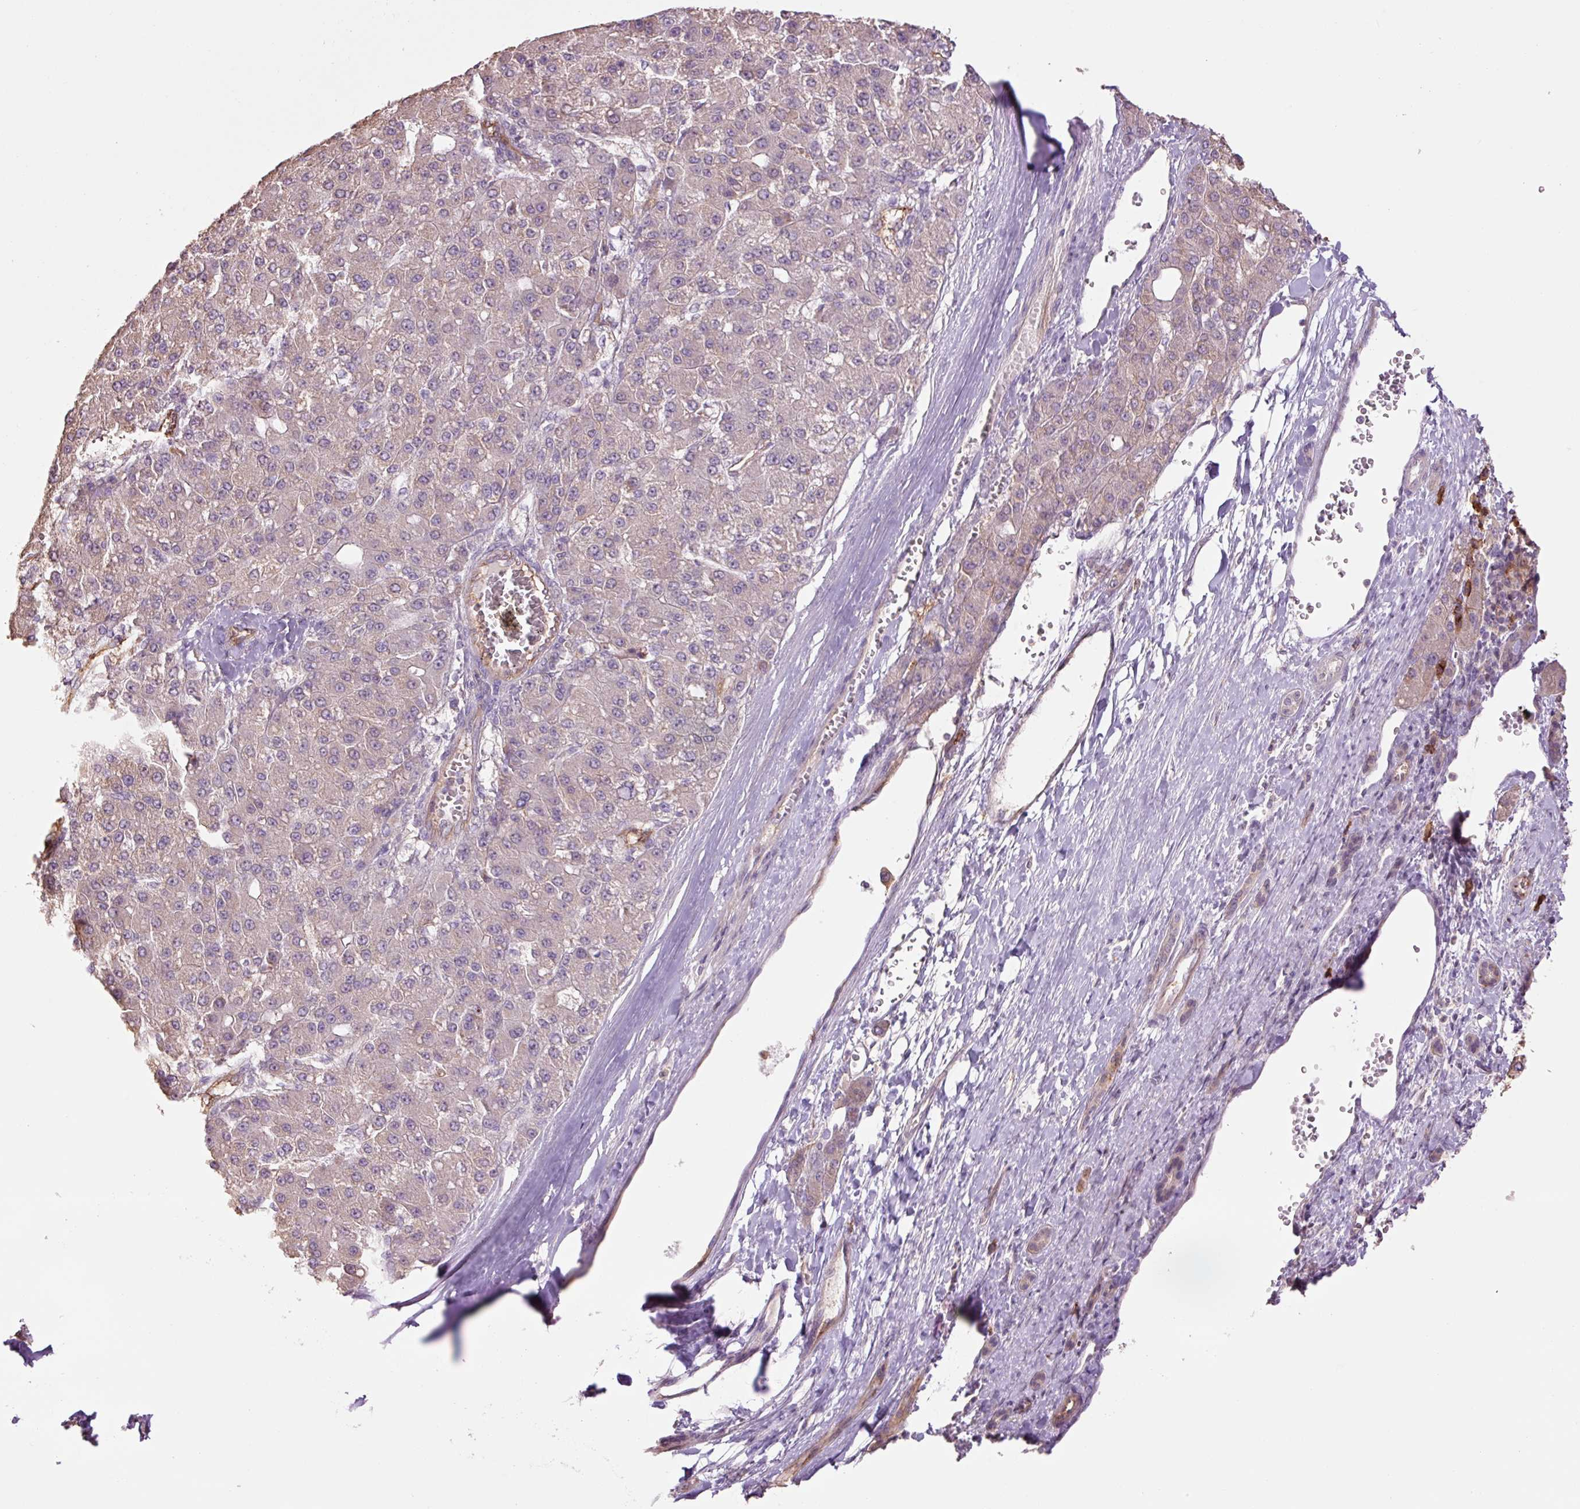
{"staining": {"intensity": "moderate", "quantity": "<25%", "location": "cytoplasmic/membranous"}, "tissue": "liver cancer", "cell_type": "Tumor cells", "image_type": "cancer", "snomed": [{"axis": "morphology", "description": "Carcinoma, Hepatocellular, NOS"}, {"axis": "topography", "description": "Liver"}], "caption": "Protein analysis of liver hepatocellular carcinoma tissue demonstrates moderate cytoplasmic/membranous expression in about <25% of tumor cells.", "gene": "SLC1A4", "patient": {"sex": "male", "age": 67}}